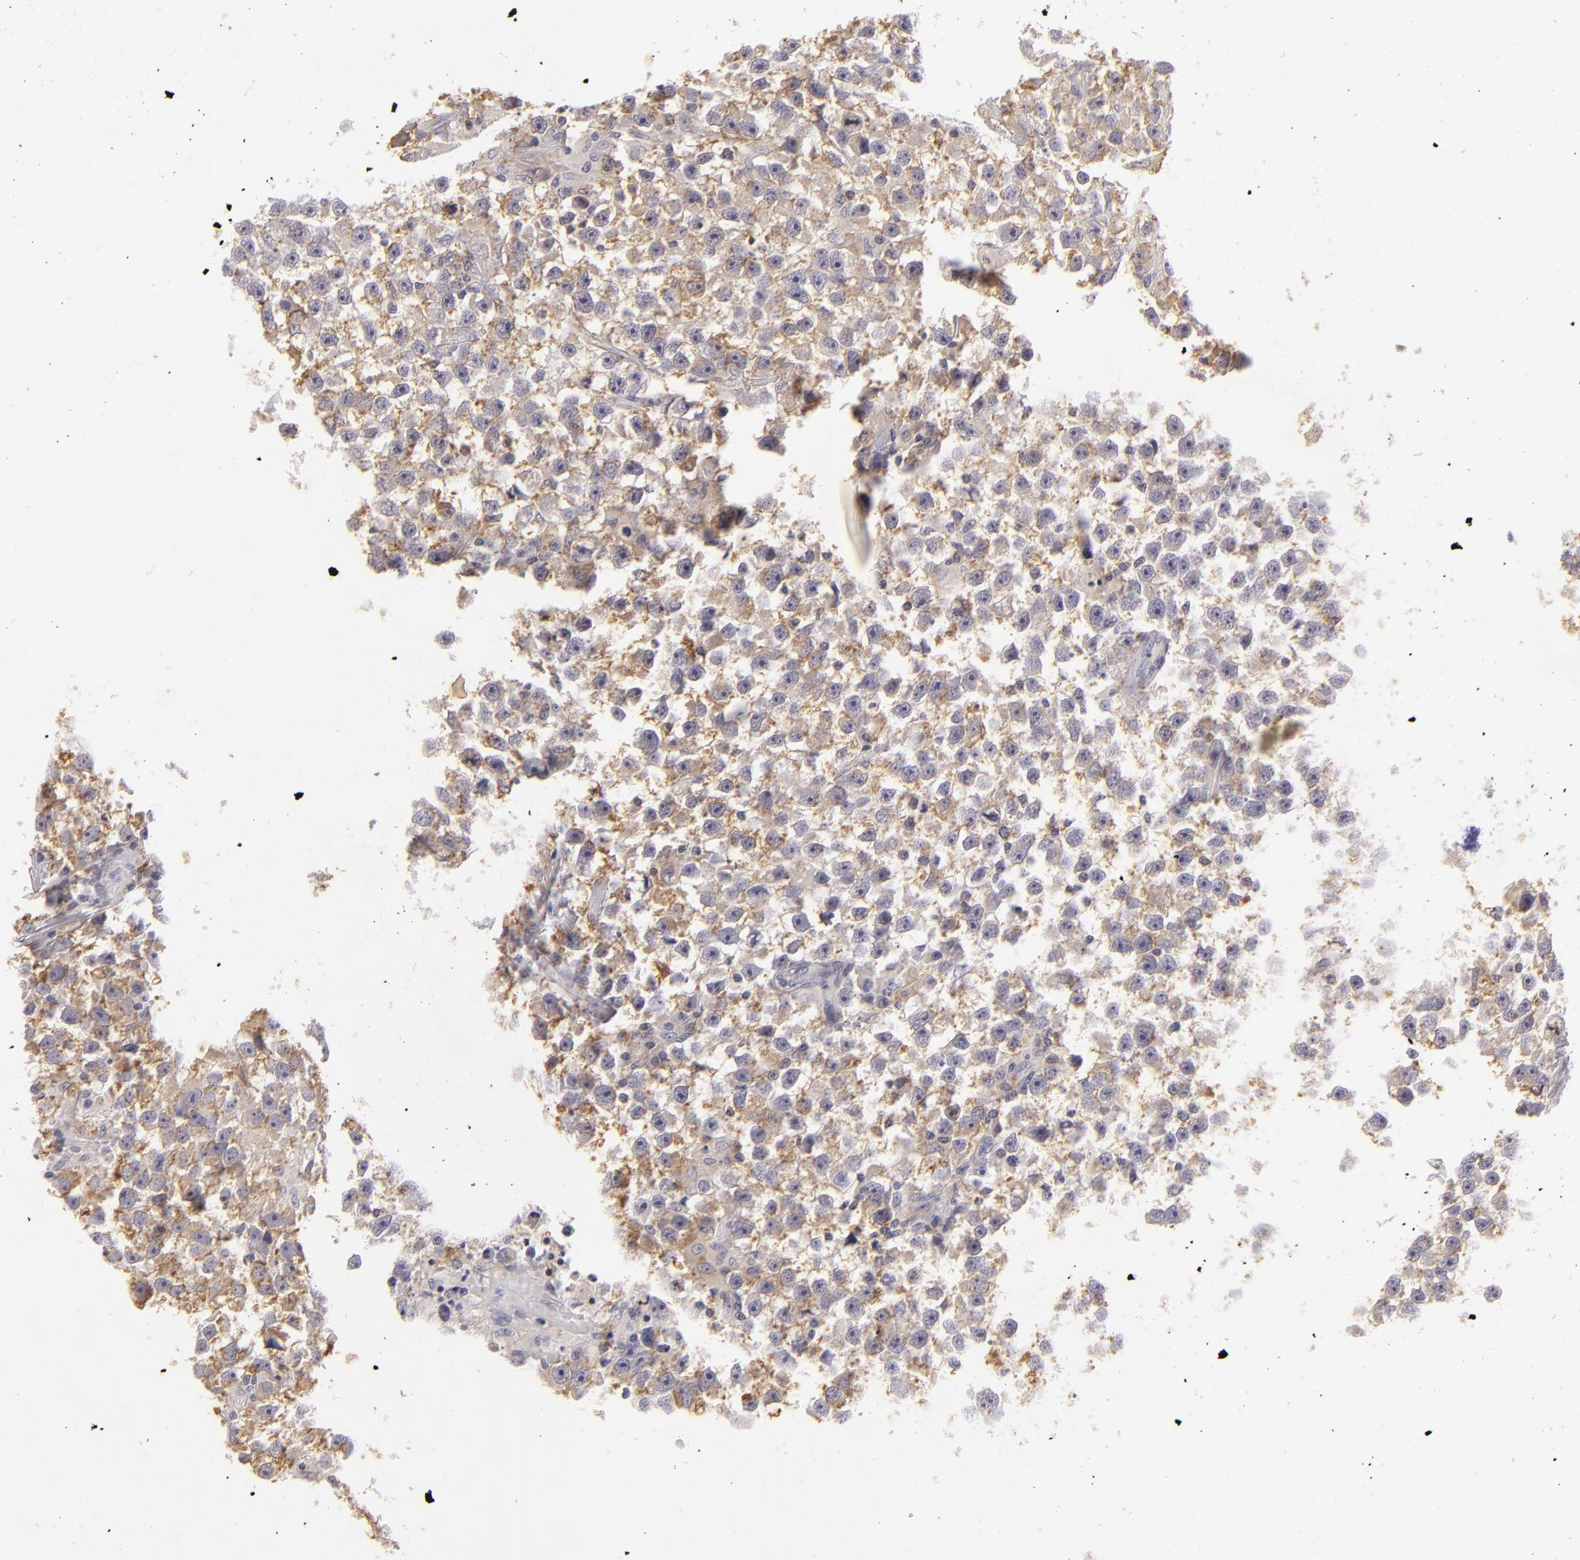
{"staining": {"intensity": "weak", "quantity": "25%-75%", "location": "cytoplasmic/membranous"}, "tissue": "testis cancer", "cell_type": "Tumor cells", "image_type": "cancer", "snomed": [{"axis": "morphology", "description": "Seminoma, NOS"}, {"axis": "topography", "description": "Testis"}], "caption": "IHC micrograph of testis seminoma stained for a protein (brown), which reveals low levels of weak cytoplasmic/membranous expression in approximately 25%-75% of tumor cells.", "gene": "TNNC1", "patient": {"sex": "male", "age": 33}}